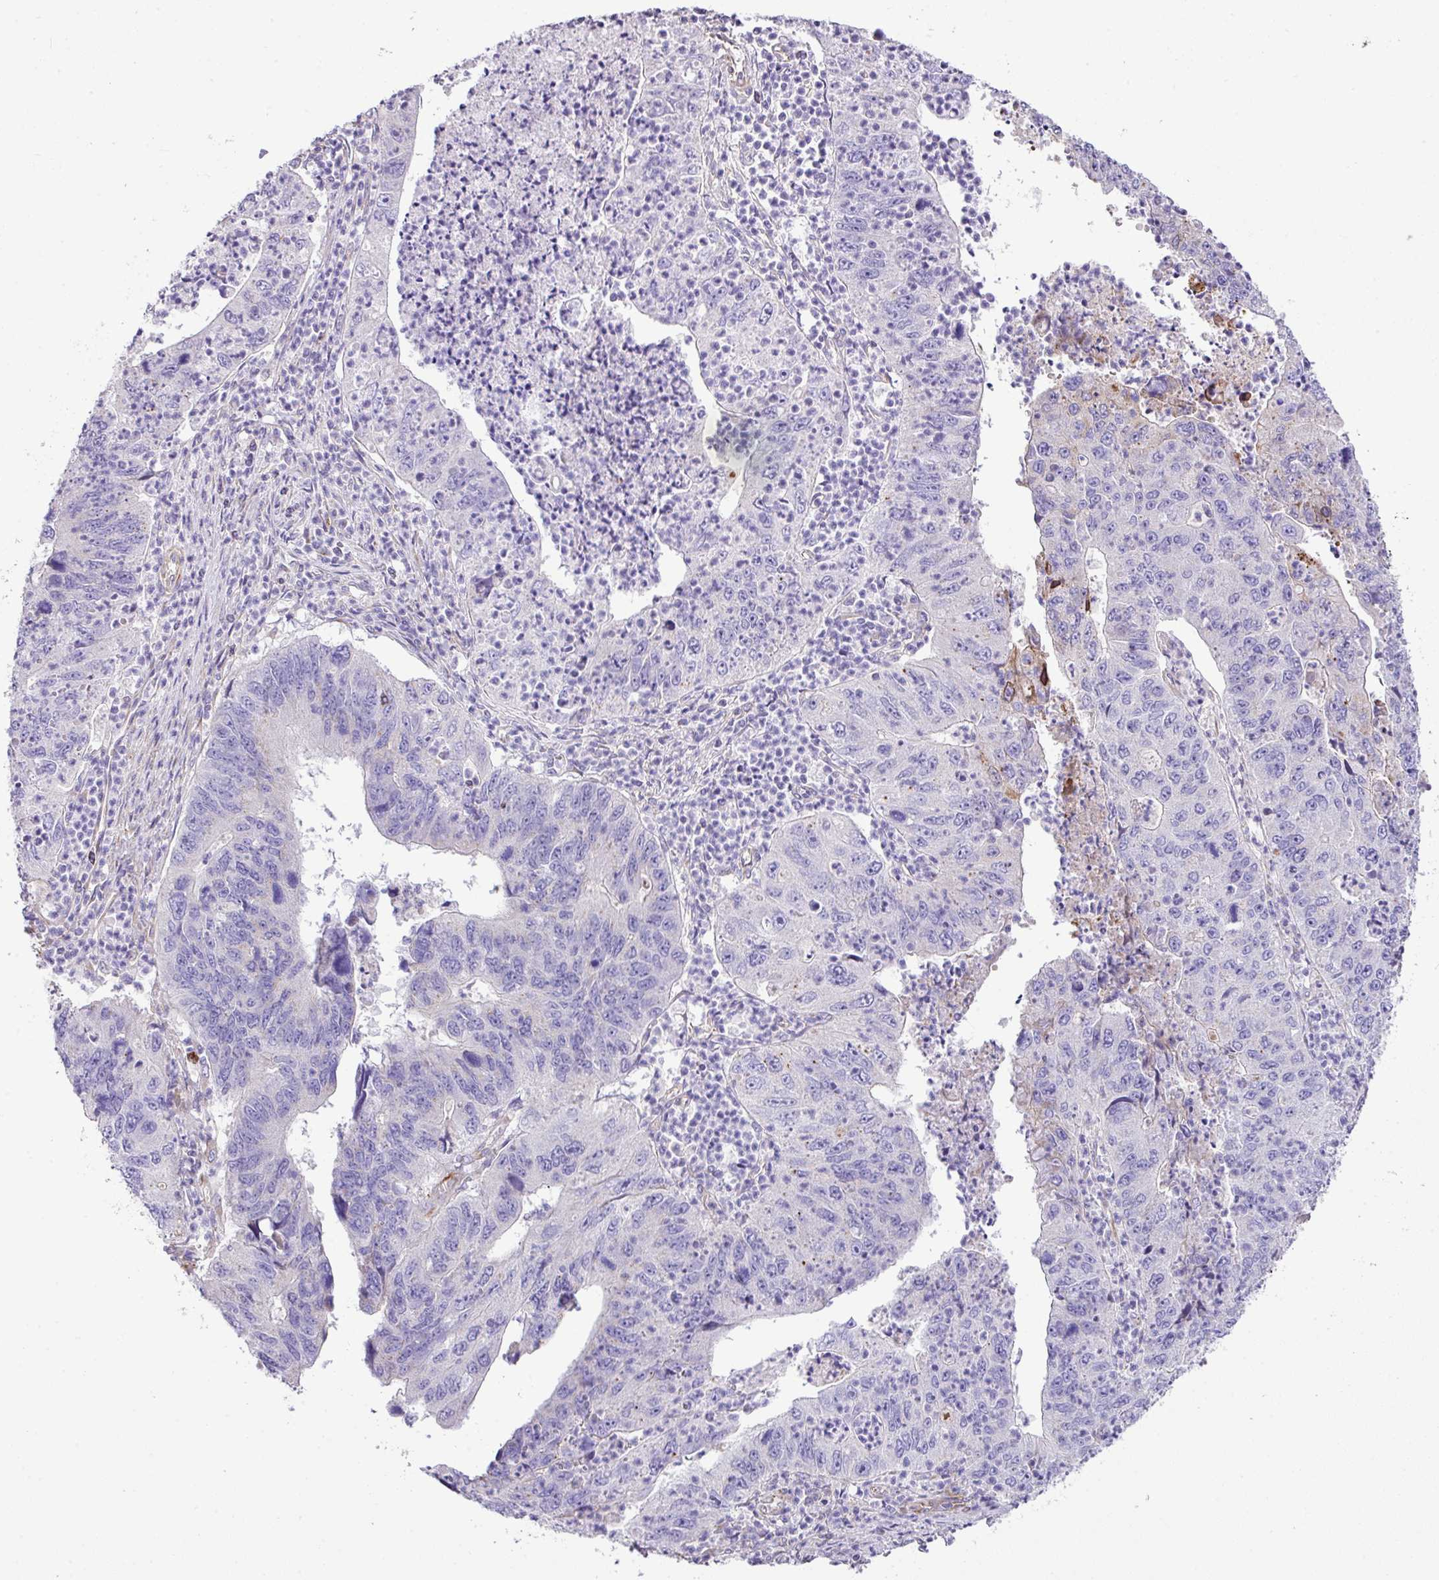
{"staining": {"intensity": "negative", "quantity": "none", "location": "none"}, "tissue": "stomach cancer", "cell_type": "Tumor cells", "image_type": "cancer", "snomed": [{"axis": "morphology", "description": "Adenocarcinoma, NOS"}, {"axis": "topography", "description": "Stomach"}], "caption": "Immunohistochemistry of human stomach cancer (adenocarcinoma) reveals no positivity in tumor cells.", "gene": "CTXN2", "patient": {"sex": "male", "age": 59}}